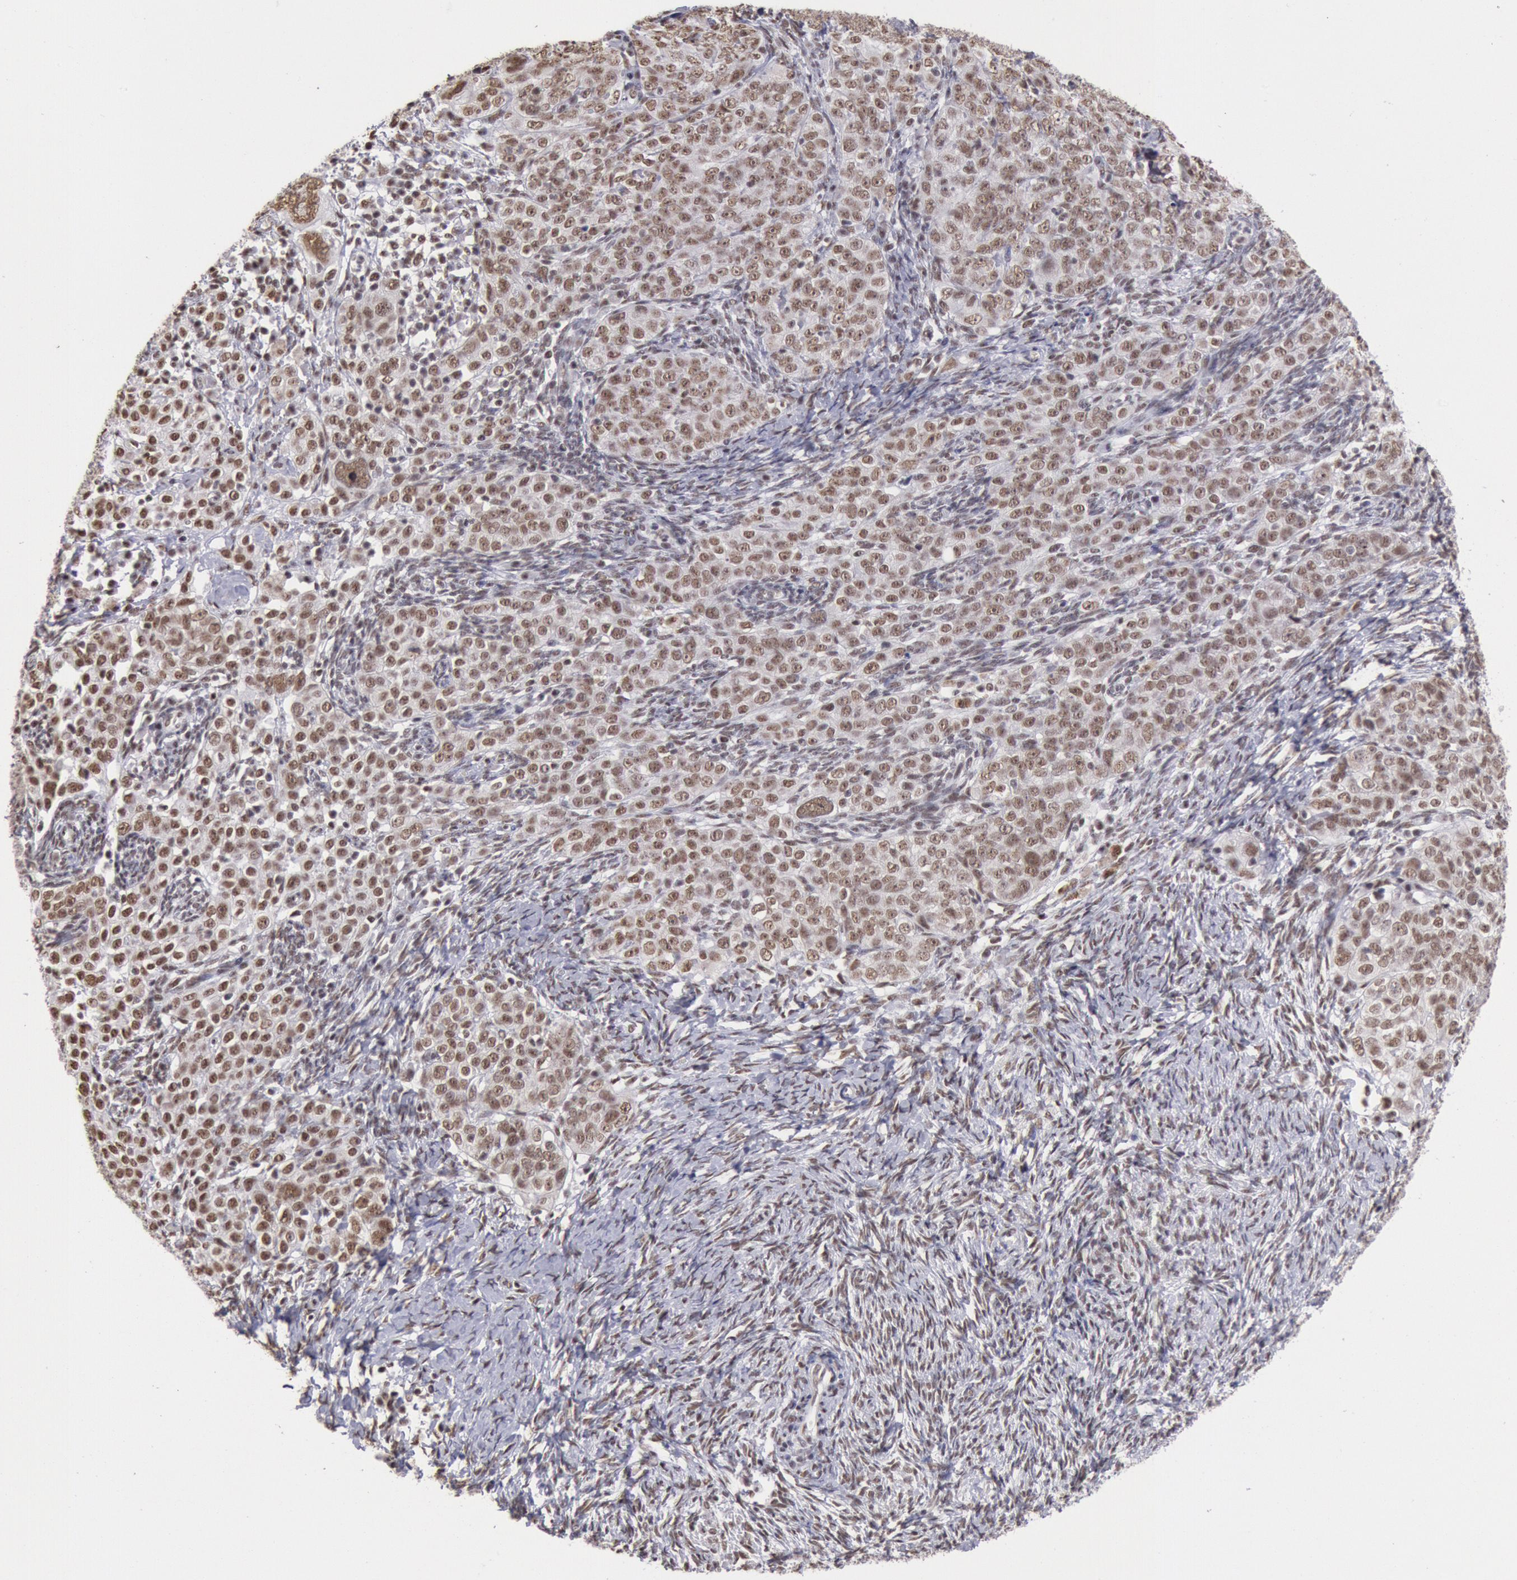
{"staining": {"intensity": "moderate", "quantity": ">75%", "location": "nuclear"}, "tissue": "ovarian cancer", "cell_type": "Tumor cells", "image_type": "cancer", "snomed": [{"axis": "morphology", "description": "Normal tissue, NOS"}, {"axis": "morphology", "description": "Cystadenocarcinoma, serous, NOS"}, {"axis": "topography", "description": "Ovary"}], "caption": "Human ovarian serous cystadenocarcinoma stained for a protein (brown) shows moderate nuclear positive staining in approximately >75% of tumor cells.", "gene": "SNRPD3", "patient": {"sex": "female", "age": 62}}